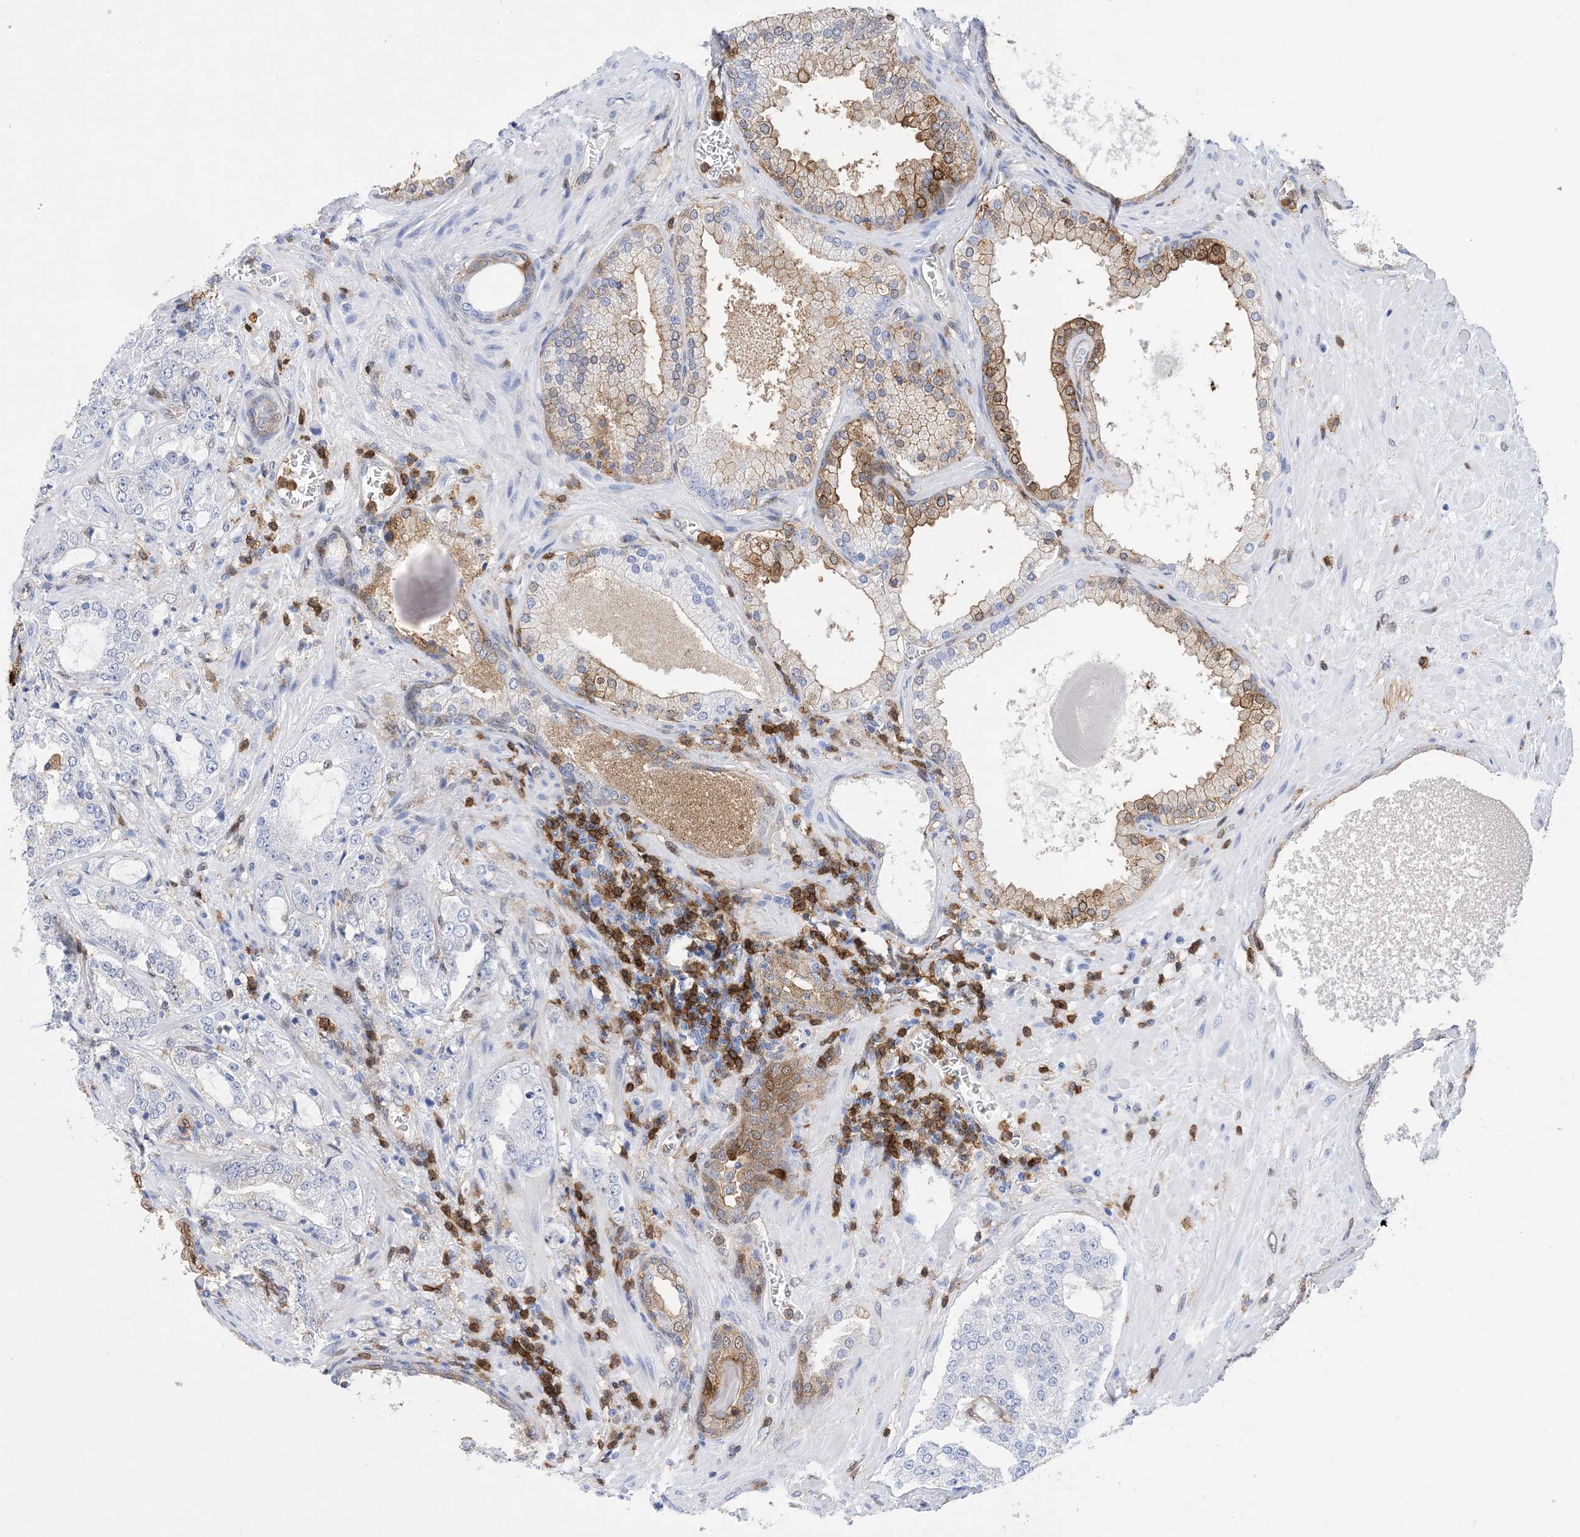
{"staining": {"intensity": "negative", "quantity": "none", "location": "none"}, "tissue": "prostate cancer", "cell_type": "Tumor cells", "image_type": "cancer", "snomed": [{"axis": "morphology", "description": "Adenocarcinoma, High grade"}, {"axis": "topography", "description": "Prostate"}], "caption": "Immunohistochemistry (IHC) image of prostate cancer stained for a protein (brown), which exhibits no staining in tumor cells.", "gene": "ANXA1", "patient": {"sex": "male", "age": 64}}